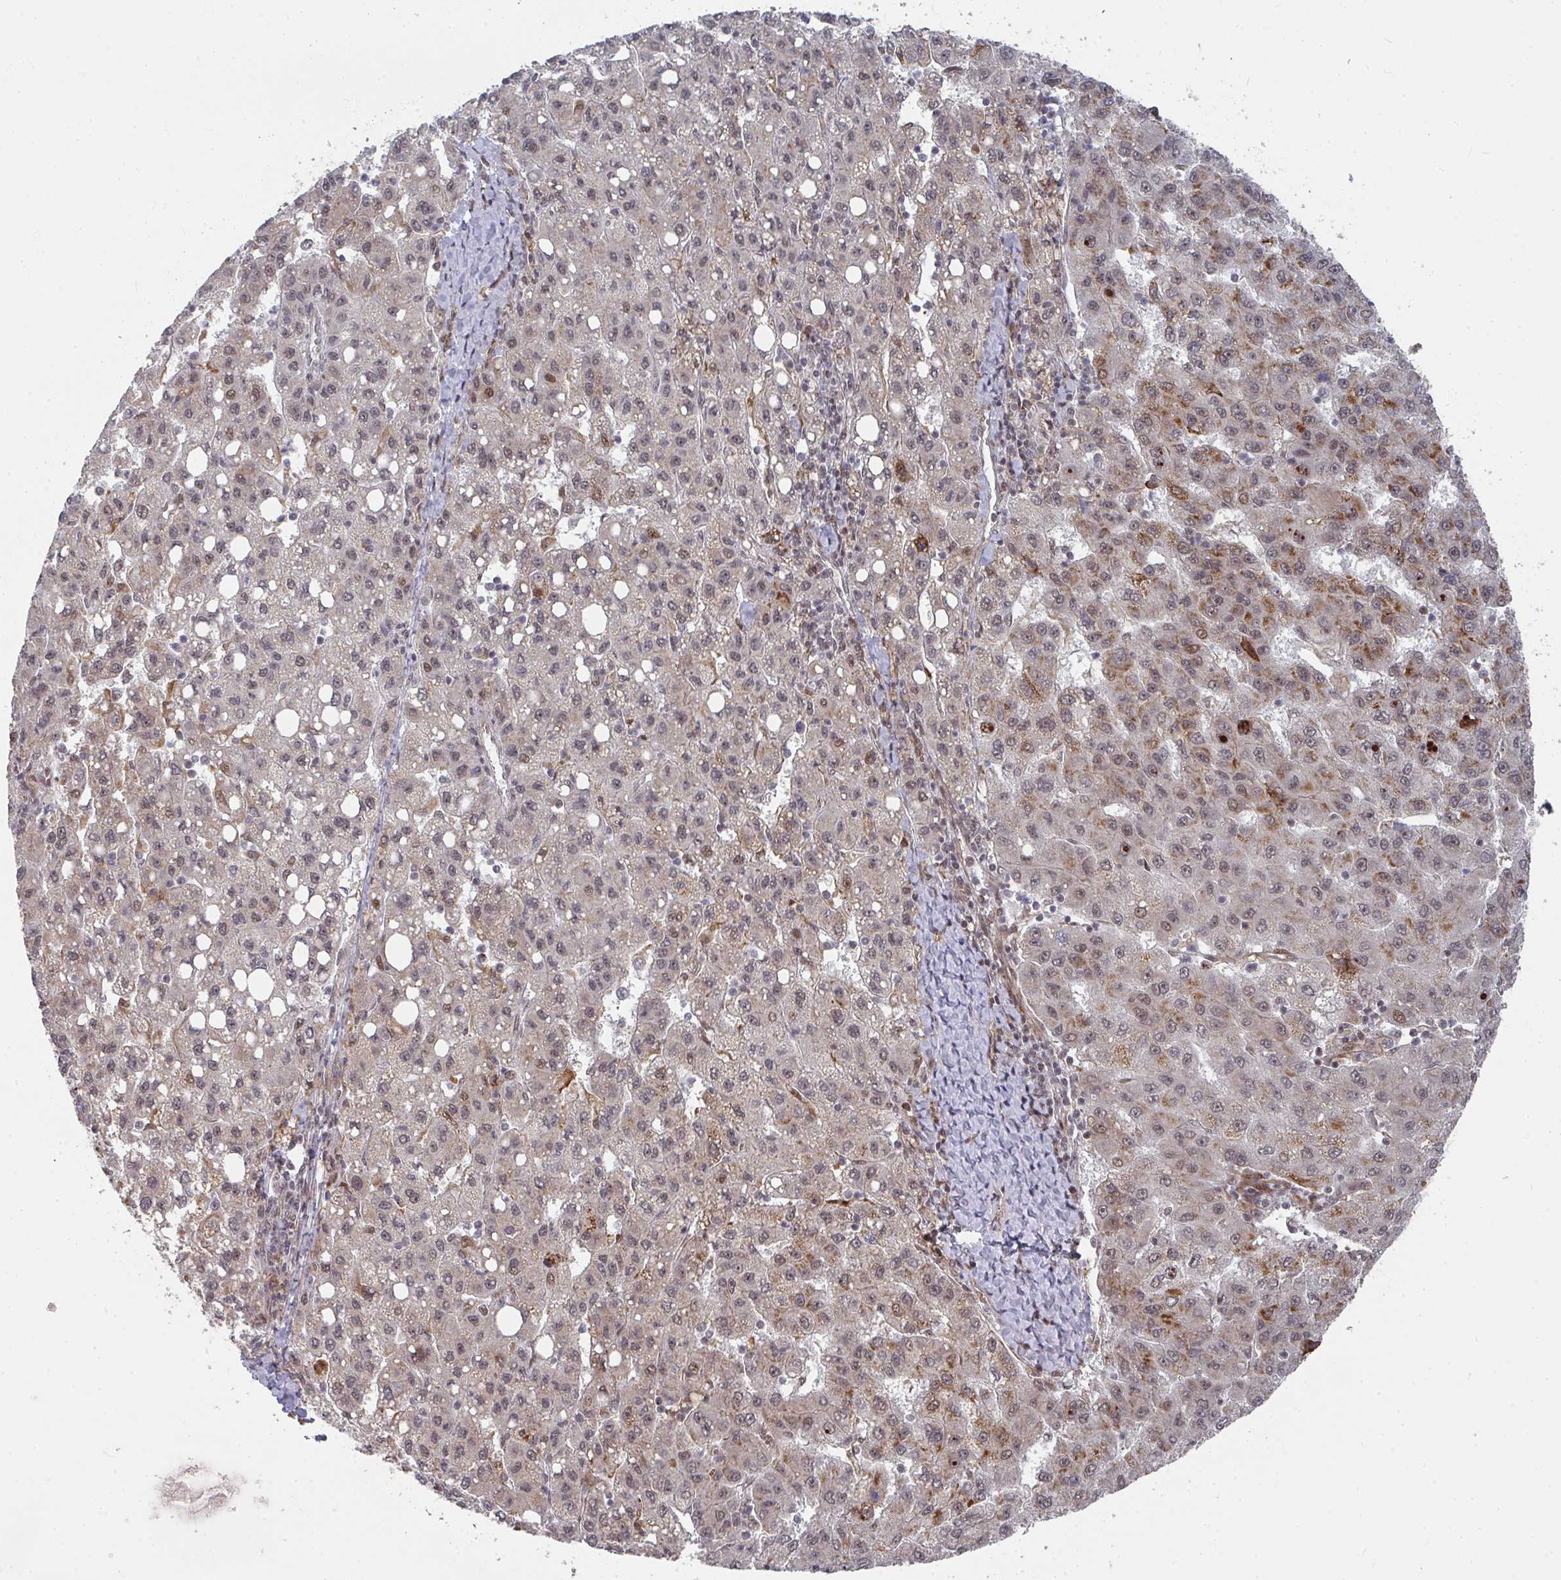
{"staining": {"intensity": "moderate", "quantity": "25%-75%", "location": "cytoplasmic/membranous"}, "tissue": "liver cancer", "cell_type": "Tumor cells", "image_type": "cancer", "snomed": [{"axis": "morphology", "description": "Carcinoma, Hepatocellular, NOS"}, {"axis": "topography", "description": "Liver"}], "caption": "Protein analysis of hepatocellular carcinoma (liver) tissue displays moderate cytoplasmic/membranous positivity in about 25%-75% of tumor cells.", "gene": "RBBP5", "patient": {"sex": "female", "age": 82}}